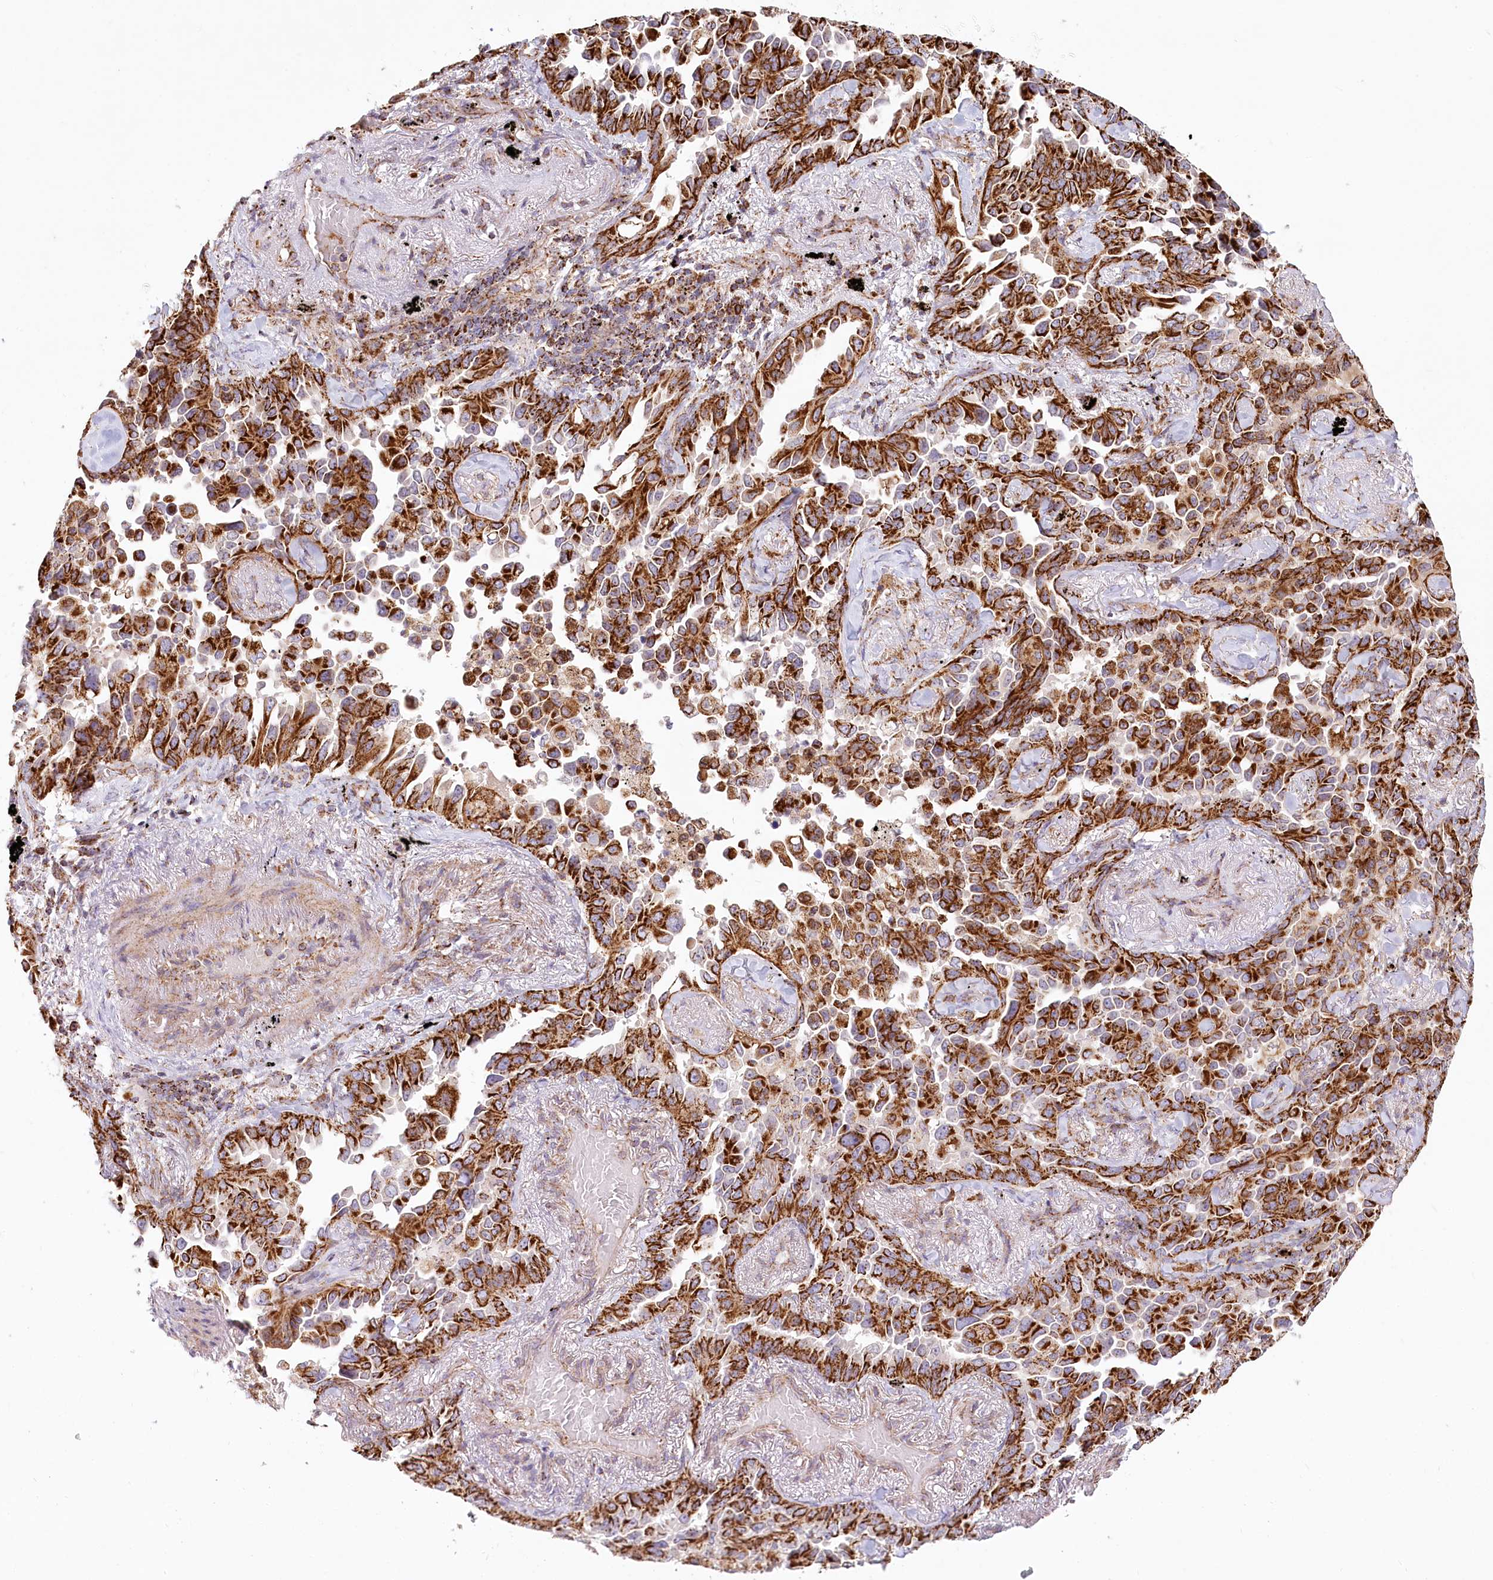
{"staining": {"intensity": "strong", "quantity": ">75%", "location": "cytoplasmic/membranous"}, "tissue": "lung cancer", "cell_type": "Tumor cells", "image_type": "cancer", "snomed": [{"axis": "morphology", "description": "Adenocarcinoma, NOS"}, {"axis": "topography", "description": "Lung"}], "caption": "Protein expression by IHC shows strong cytoplasmic/membranous positivity in approximately >75% of tumor cells in lung adenocarcinoma.", "gene": "UMPS", "patient": {"sex": "female", "age": 67}}